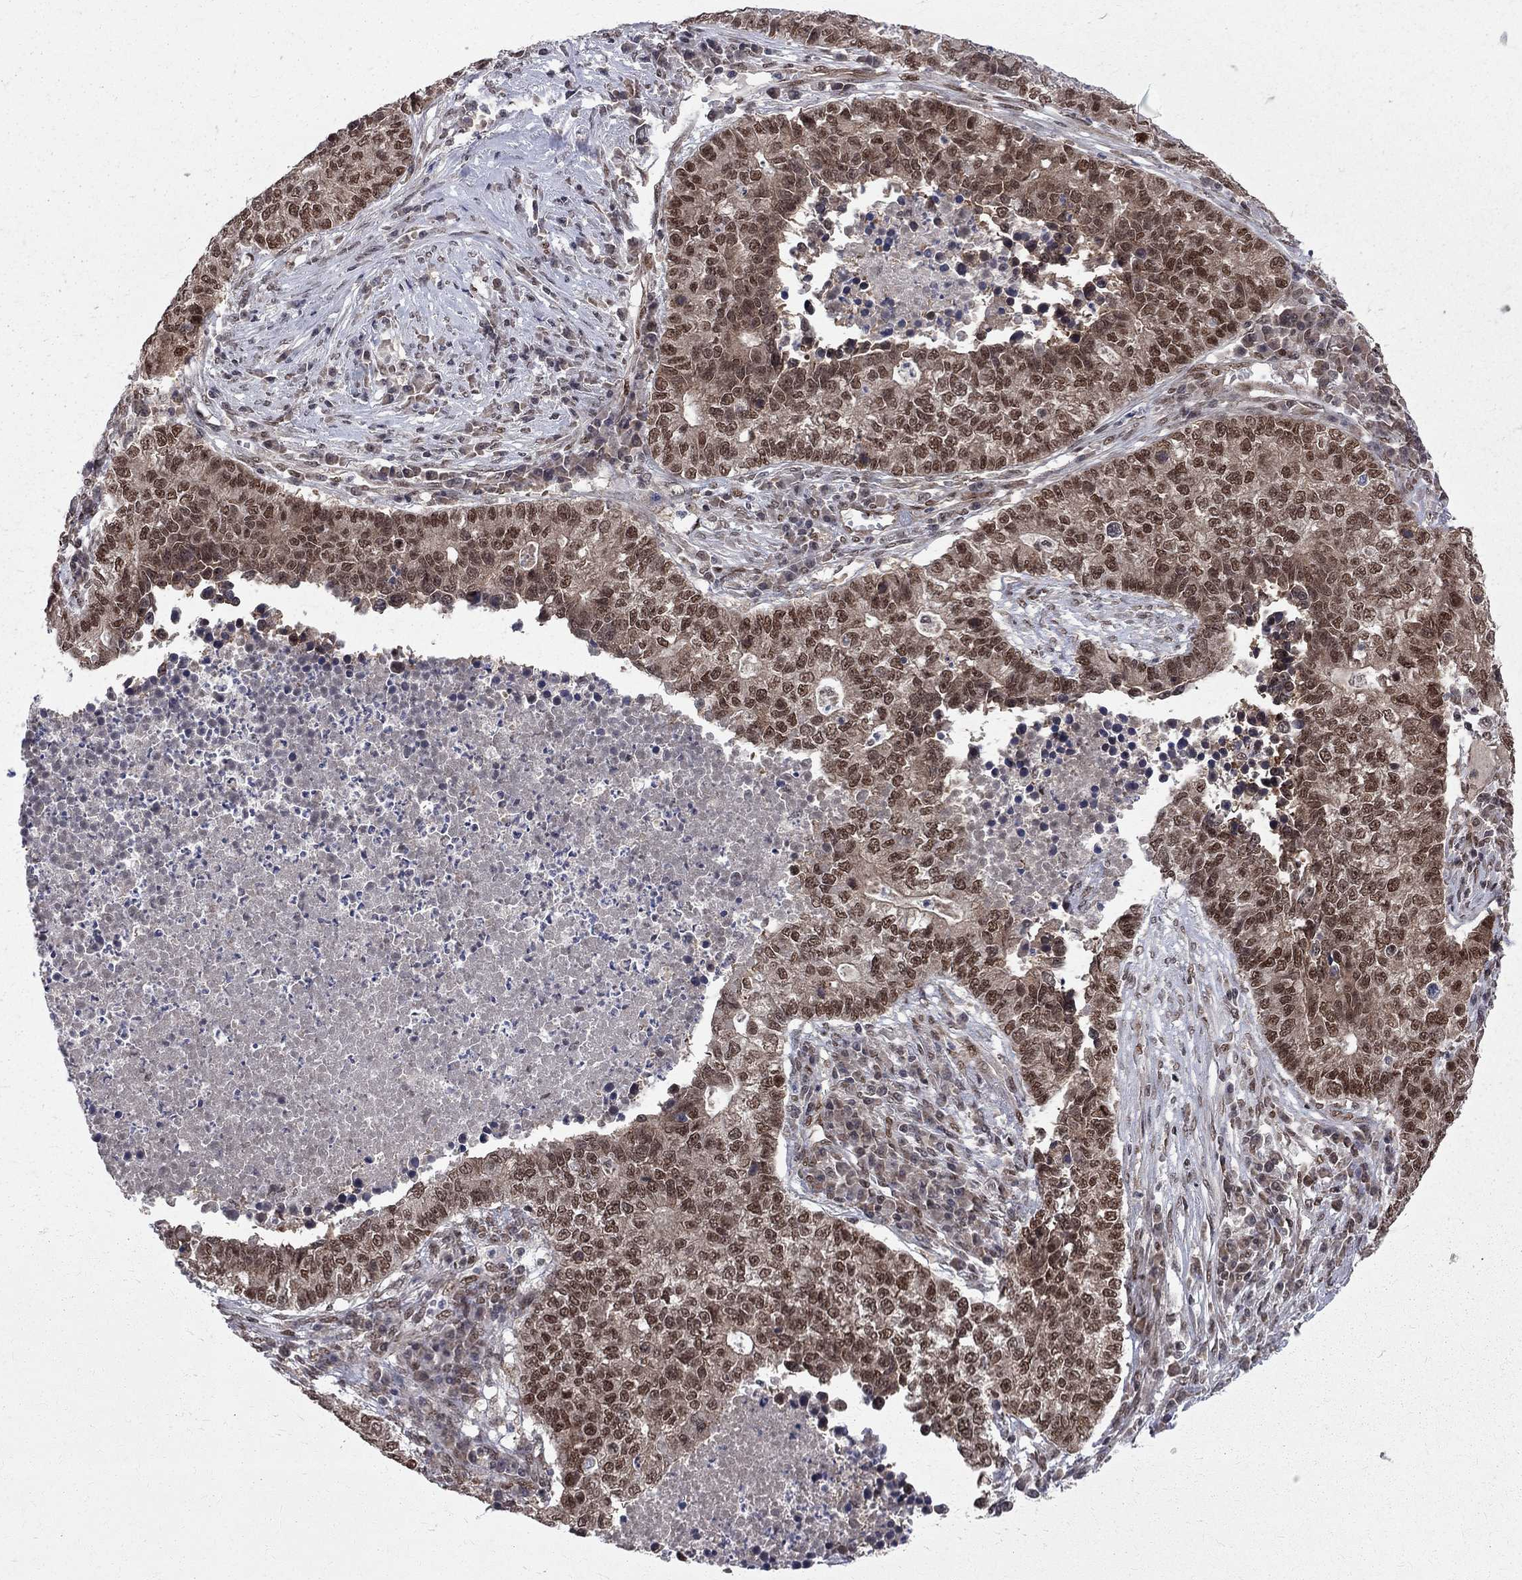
{"staining": {"intensity": "strong", "quantity": "25%-75%", "location": "nuclear"}, "tissue": "lung cancer", "cell_type": "Tumor cells", "image_type": "cancer", "snomed": [{"axis": "morphology", "description": "Adenocarcinoma, NOS"}, {"axis": "topography", "description": "Lung"}], "caption": "This photomicrograph demonstrates lung cancer stained with immunohistochemistry (IHC) to label a protein in brown. The nuclear of tumor cells show strong positivity for the protein. Nuclei are counter-stained blue.", "gene": "SAP30L", "patient": {"sex": "male", "age": 57}}